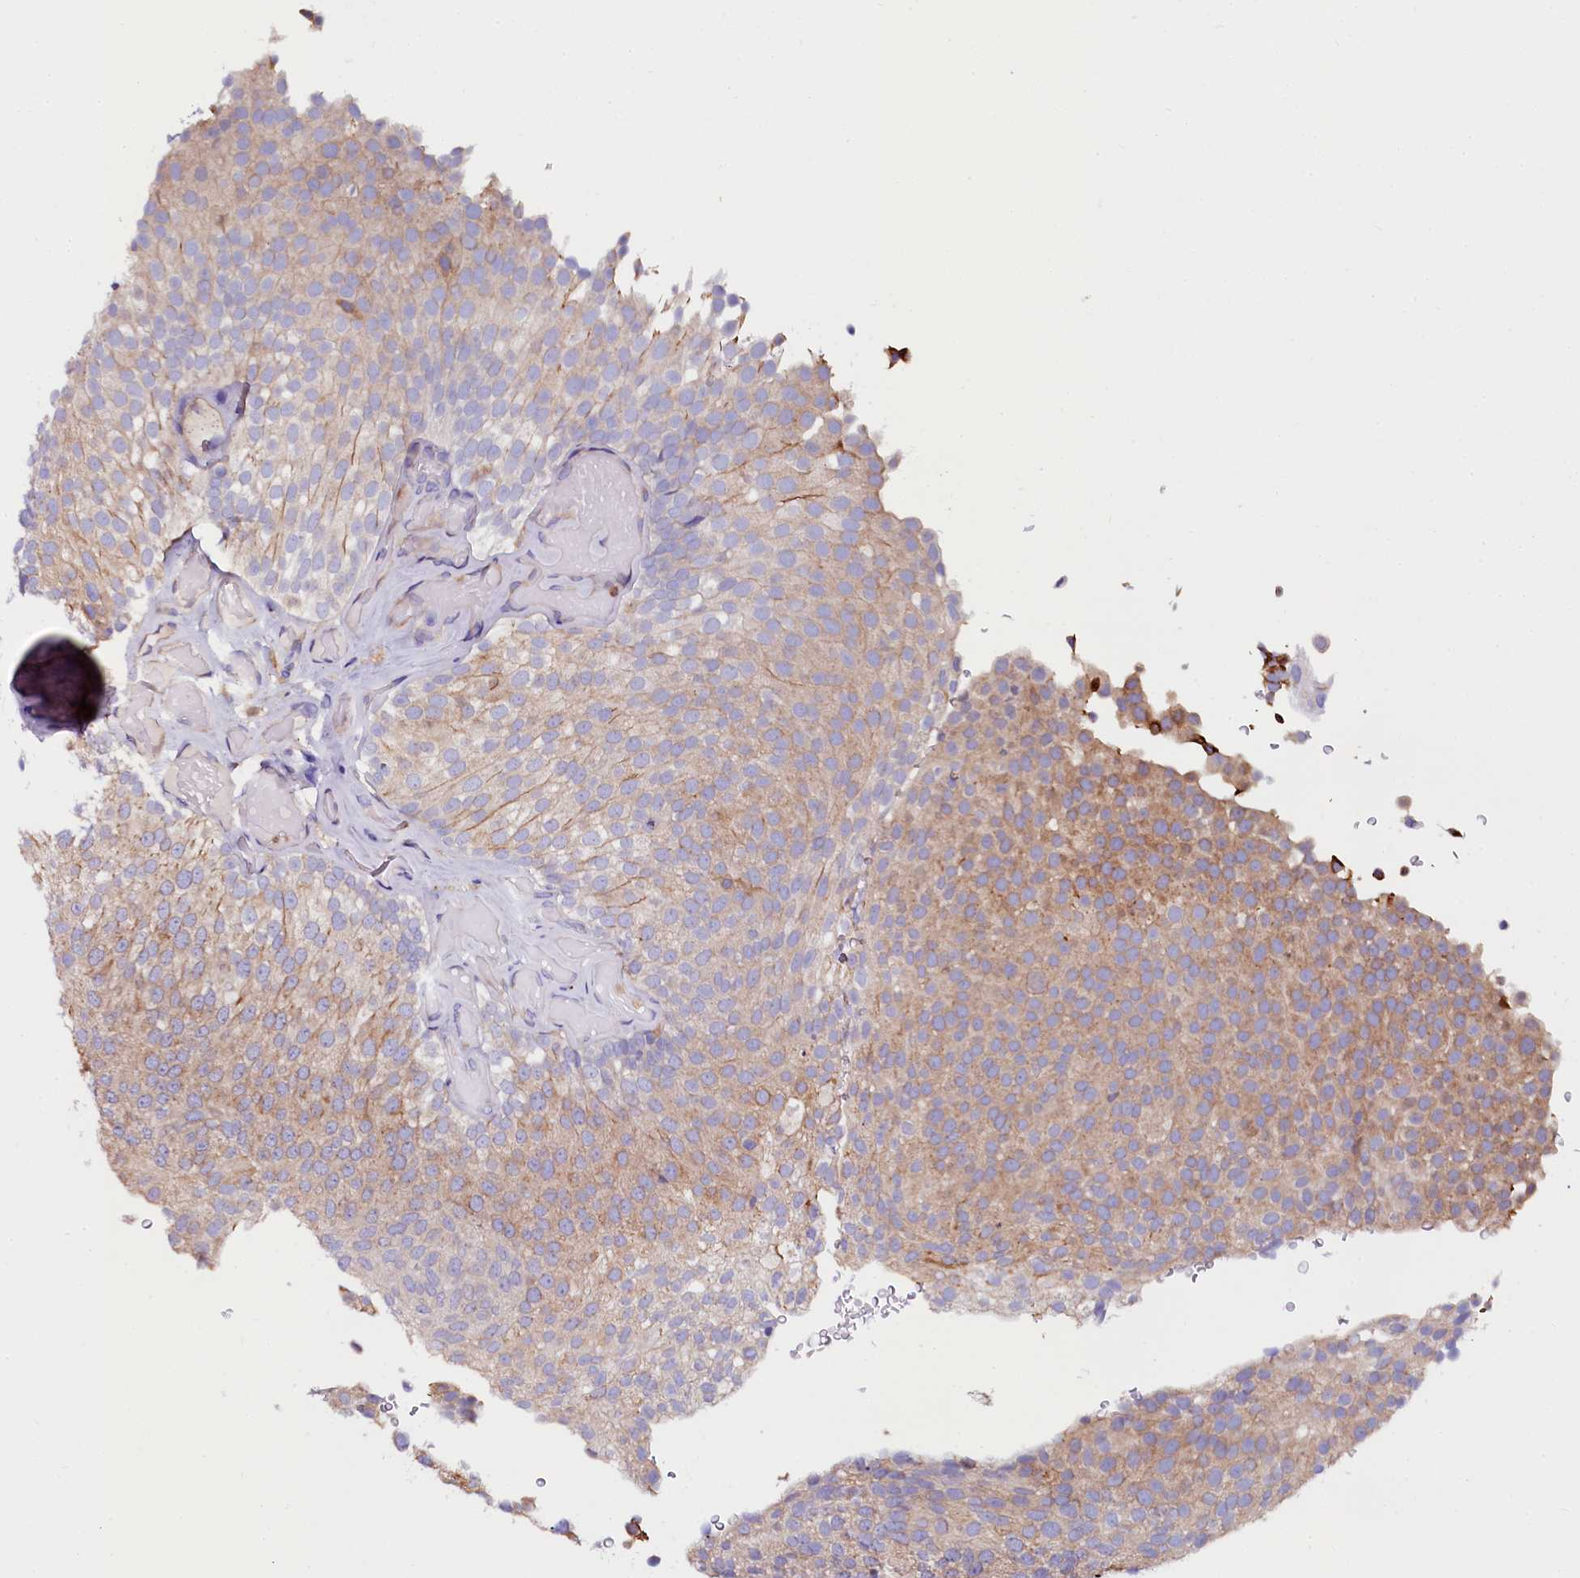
{"staining": {"intensity": "moderate", "quantity": "25%-75%", "location": "cytoplasmic/membranous"}, "tissue": "urothelial cancer", "cell_type": "Tumor cells", "image_type": "cancer", "snomed": [{"axis": "morphology", "description": "Urothelial carcinoma, Low grade"}, {"axis": "topography", "description": "Urinary bladder"}], "caption": "Protein staining displays moderate cytoplasmic/membranous expression in approximately 25%-75% of tumor cells in urothelial cancer.", "gene": "OTOL1", "patient": {"sex": "male", "age": 78}}